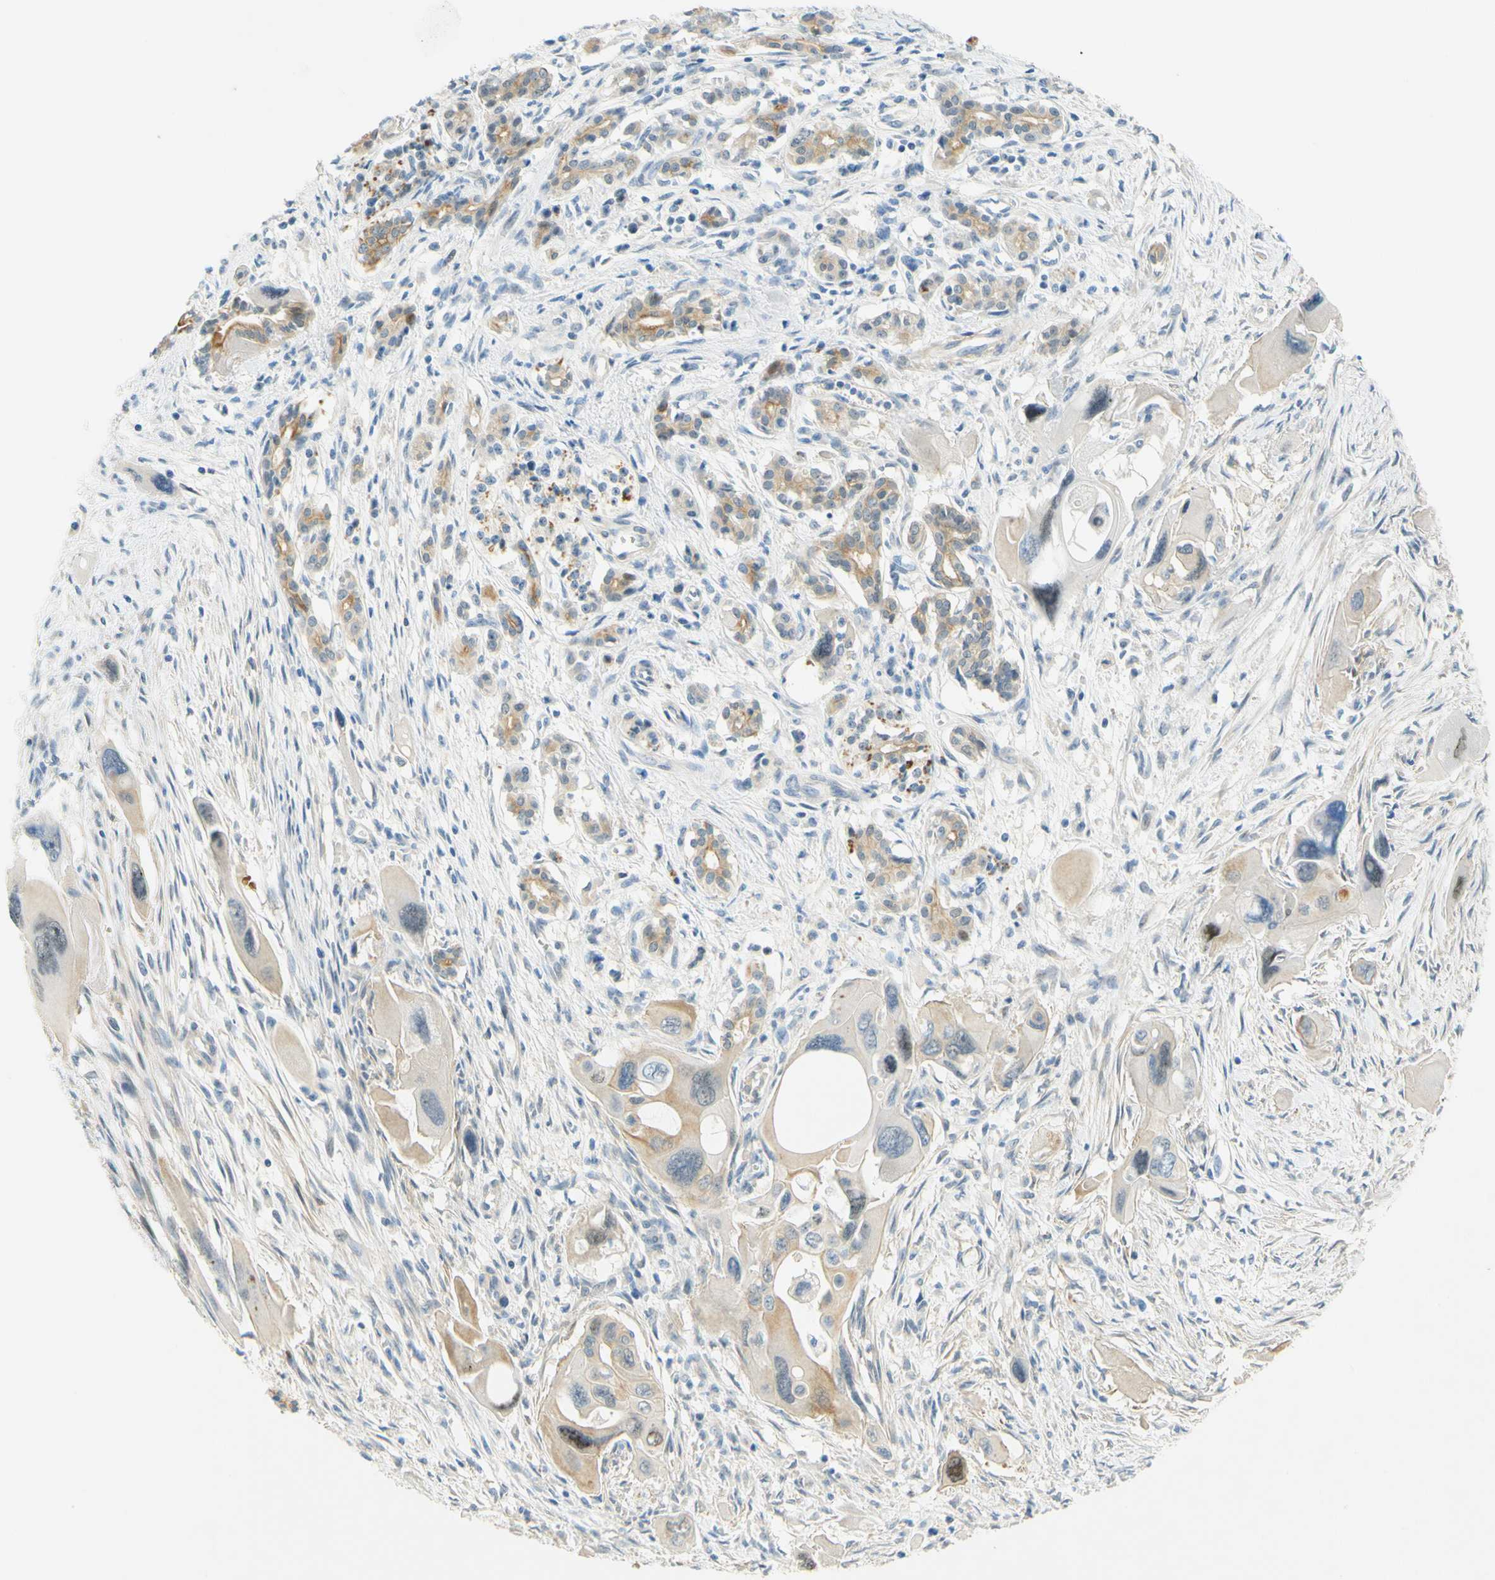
{"staining": {"intensity": "moderate", "quantity": "25%-75%", "location": "cytoplasmic/membranous,nuclear"}, "tissue": "pancreatic cancer", "cell_type": "Tumor cells", "image_type": "cancer", "snomed": [{"axis": "morphology", "description": "Adenocarcinoma, NOS"}, {"axis": "topography", "description": "Pancreas"}], "caption": "Adenocarcinoma (pancreatic) stained with a brown dye exhibits moderate cytoplasmic/membranous and nuclear positive positivity in about 25%-75% of tumor cells.", "gene": "ENTREP2", "patient": {"sex": "male", "age": 73}}